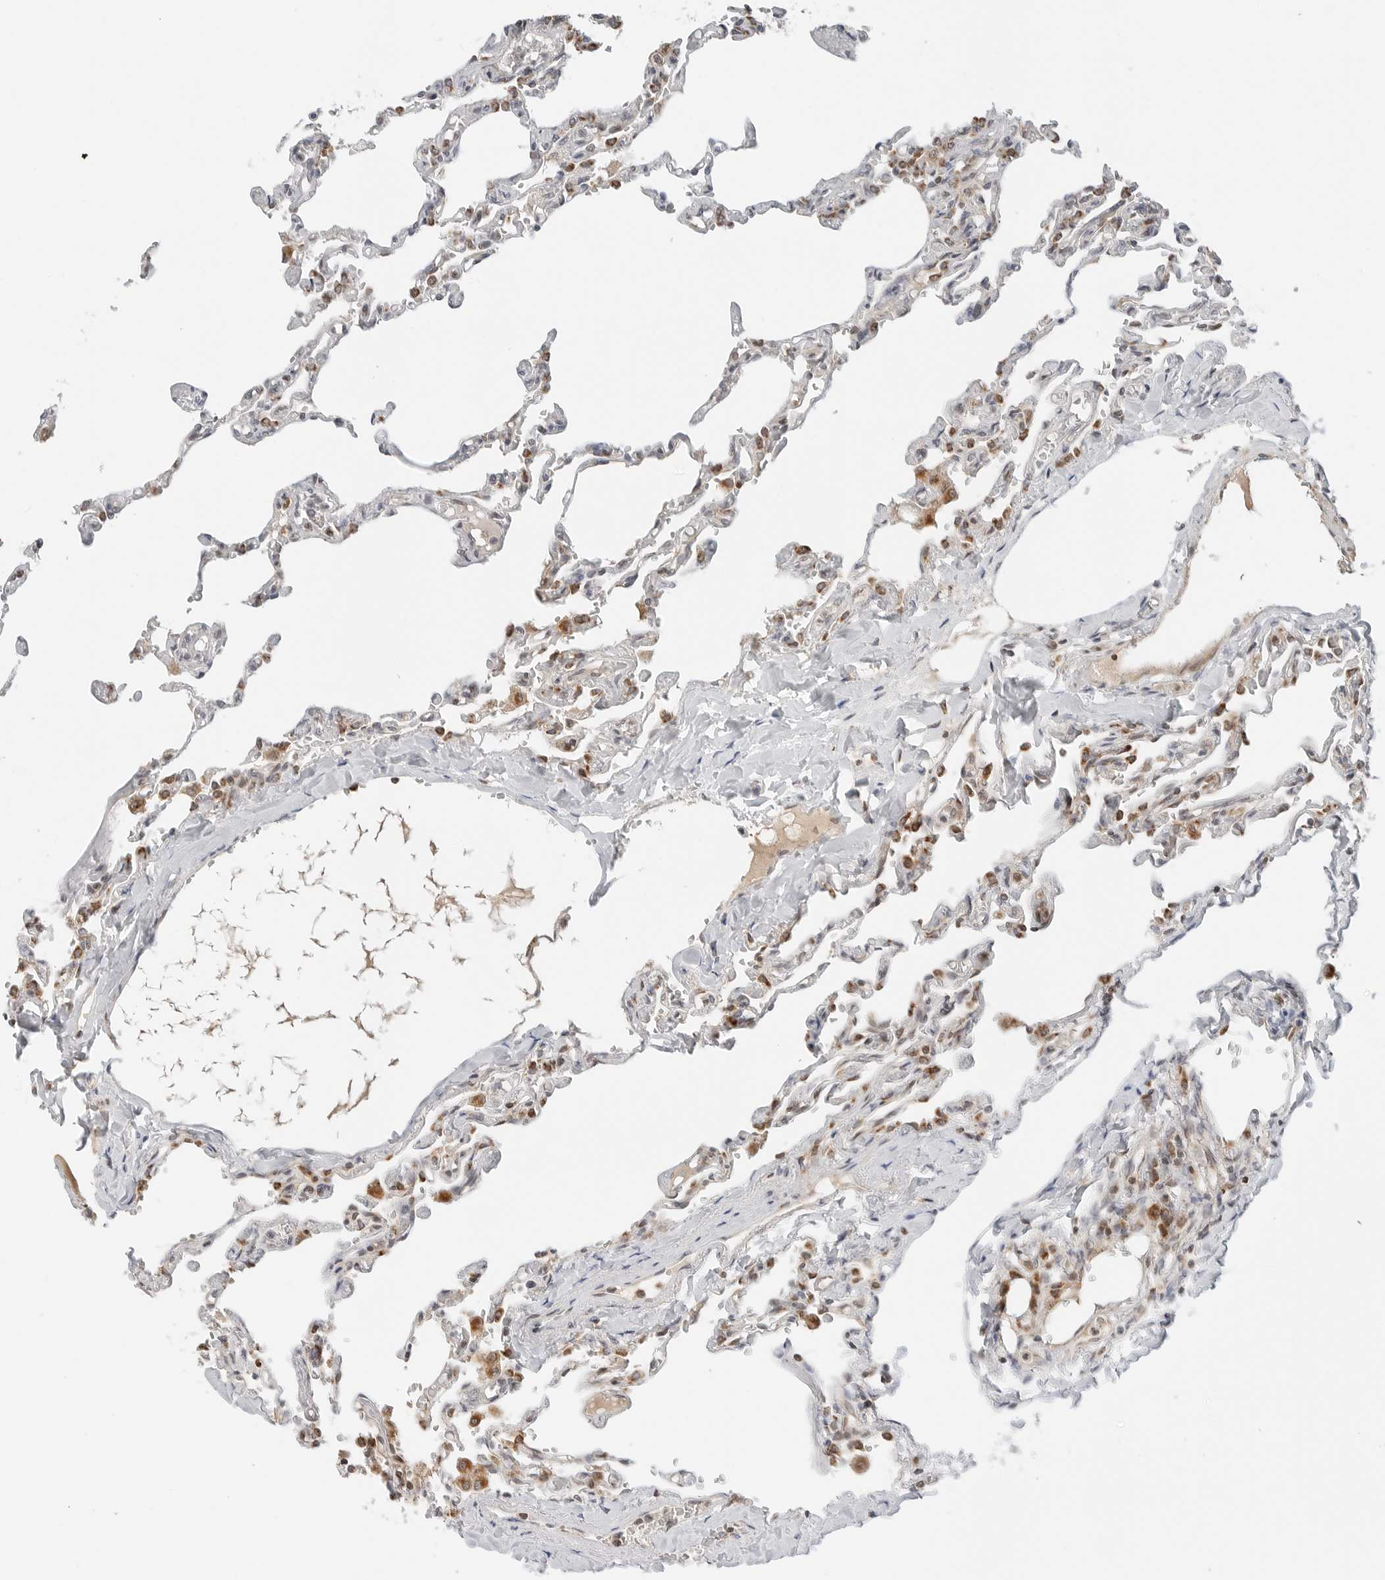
{"staining": {"intensity": "weak", "quantity": "25%-75%", "location": "cytoplasmic/membranous"}, "tissue": "lung", "cell_type": "Alveolar cells", "image_type": "normal", "snomed": [{"axis": "morphology", "description": "Normal tissue, NOS"}, {"axis": "topography", "description": "Lung"}], "caption": "This micrograph reveals immunohistochemistry (IHC) staining of unremarkable lung, with low weak cytoplasmic/membranous expression in approximately 25%-75% of alveolar cells.", "gene": "DYRK4", "patient": {"sex": "male", "age": 21}}